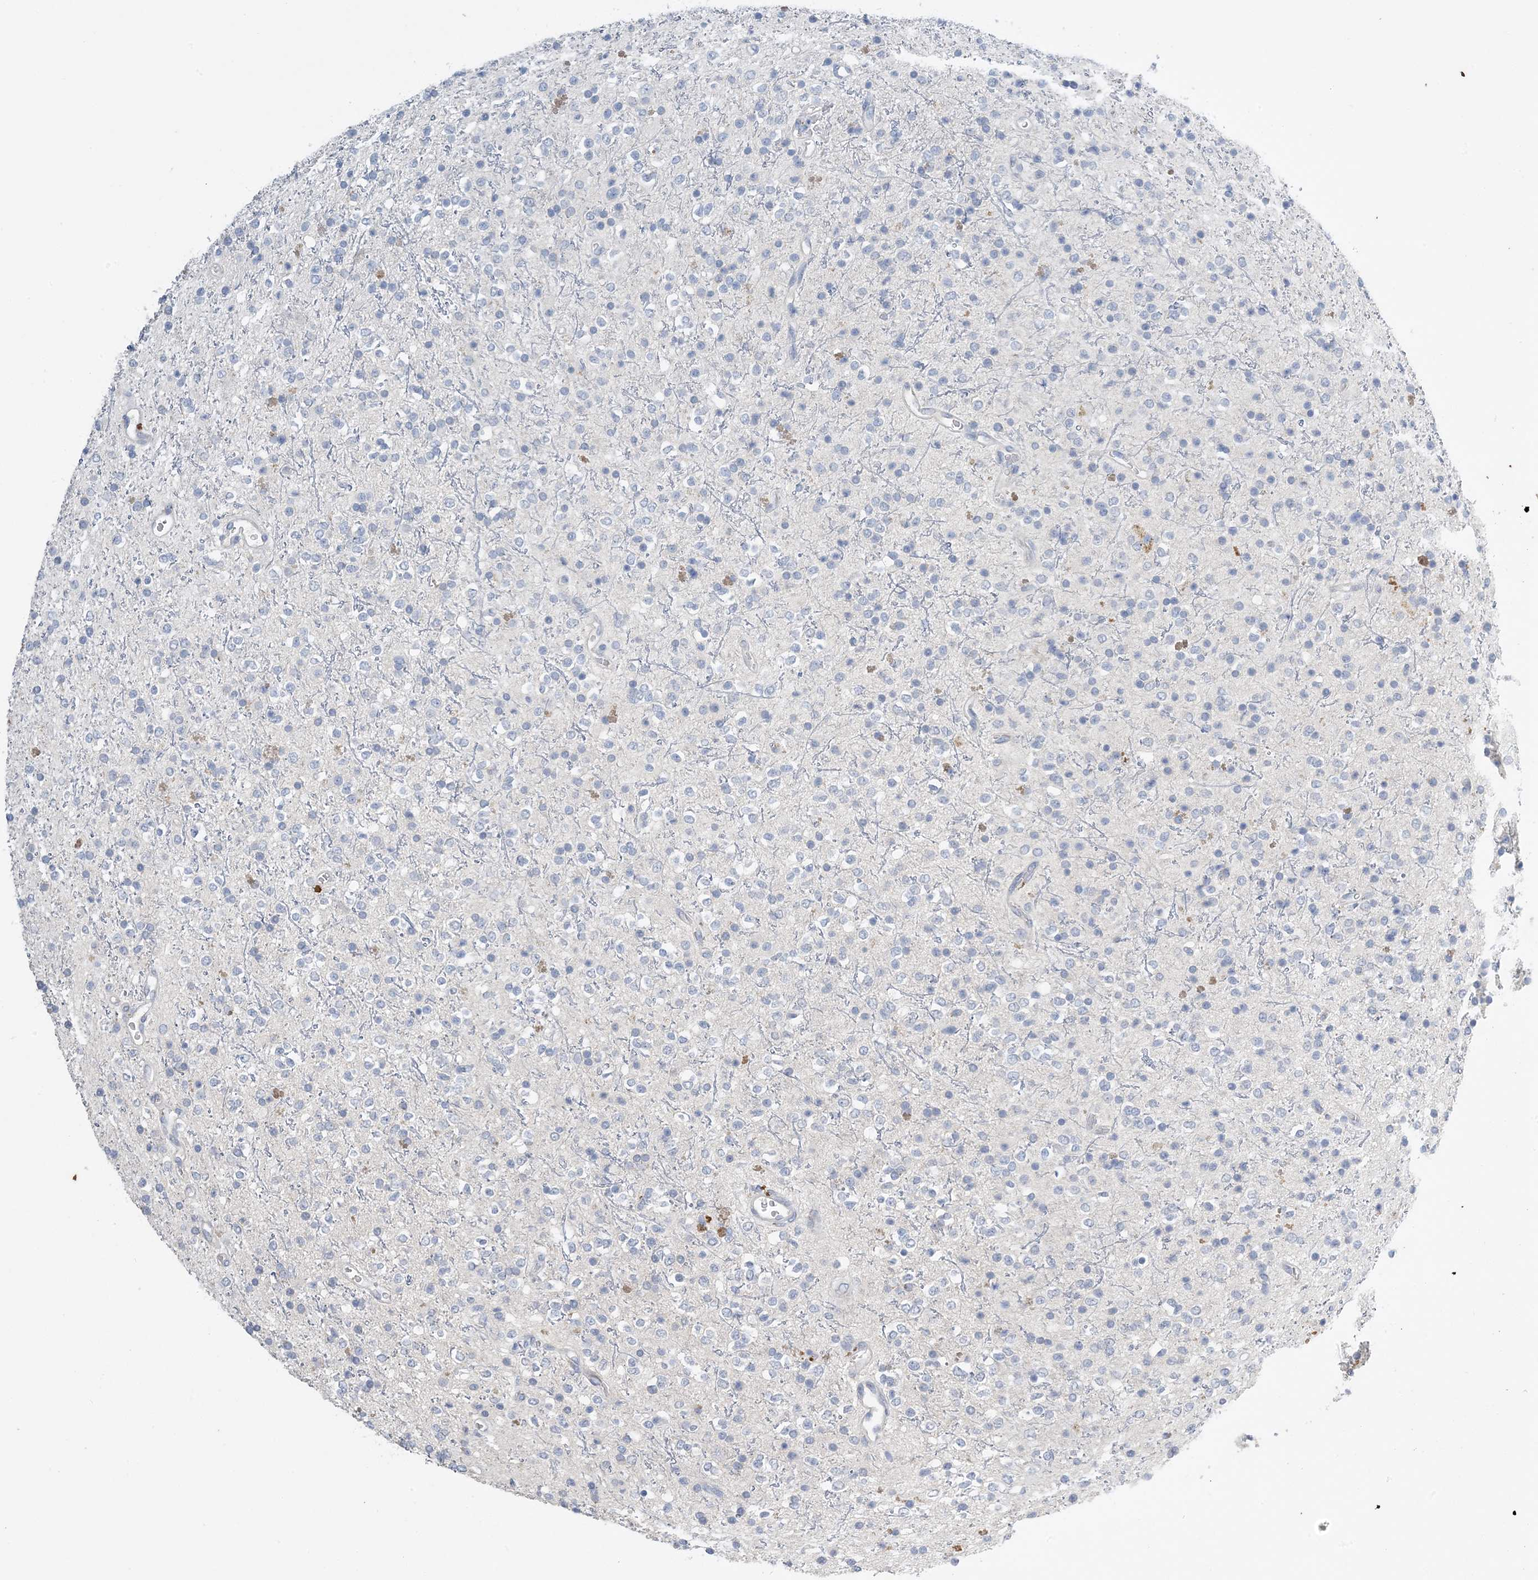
{"staining": {"intensity": "negative", "quantity": "none", "location": "none"}, "tissue": "glioma", "cell_type": "Tumor cells", "image_type": "cancer", "snomed": [{"axis": "morphology", "description": "Glioma, malignant, High grade"}, {"axis": "topography", "description": "Brain"}], "caption": "Tumor cells are negative for brown protein staining in malignant glioma (high-grade).", "gene": "KPRP", "patient": {"sex": "male", "age": 34}}